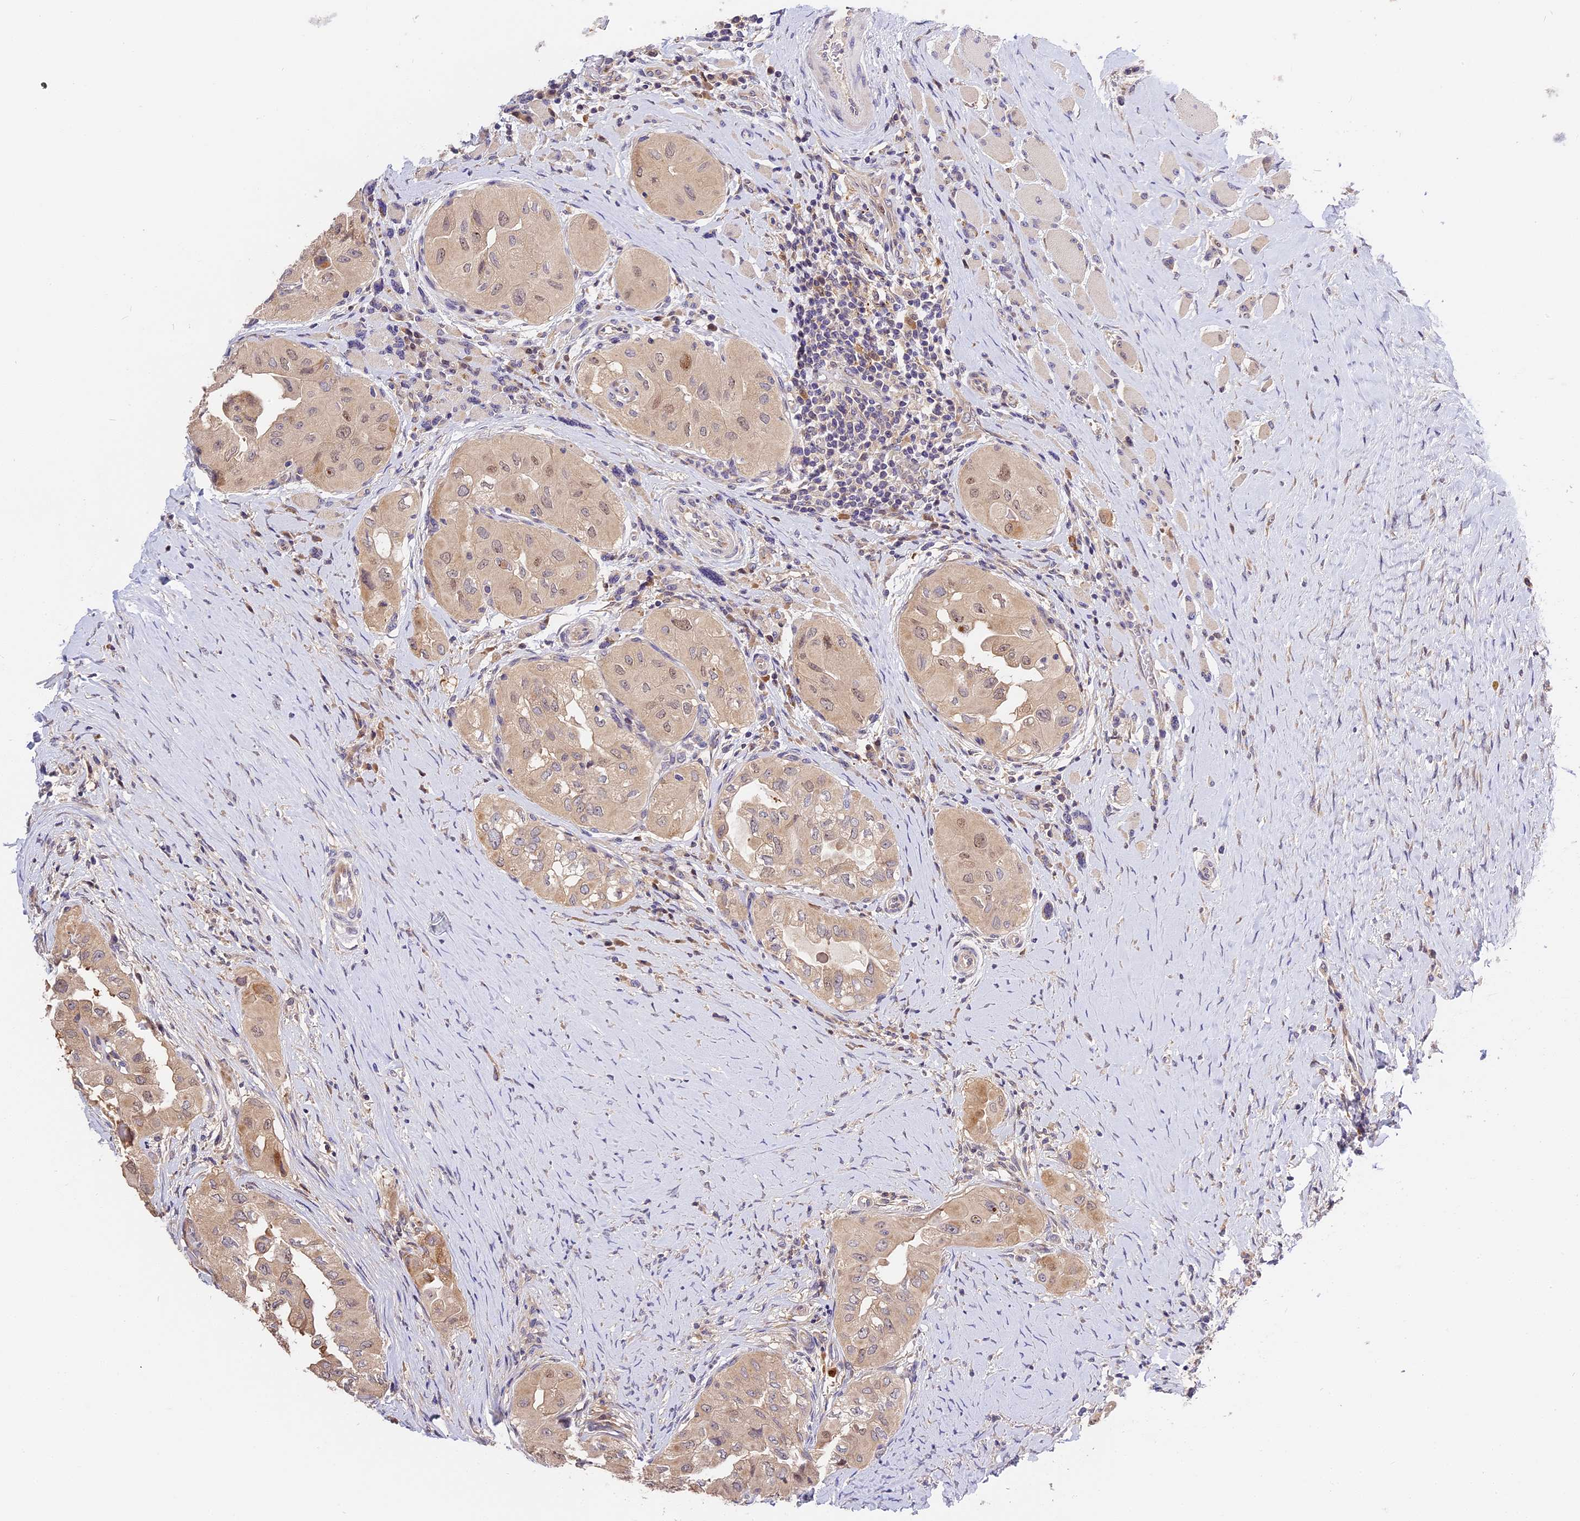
{"staining": {"intensity": "weak", "quantity": ">75%", "location": "cytoplasmic/membranous,nuclear"}, "tissue": "thyroid cancer", "cell_type": "Tumor cells", "image_type": "cancer", "snomed": [{"axis": "morphology", "description": "Papillary adenocarcinoma, NOS"}, {"axis": "topography", "description": "Thyroid gland"}], "caption": "Weak cytoplasmic/membranous and nuclear staining for a protein is present in approximately >75% of tumor cells of thyroid cancer using immunohistochemistry (IHC).", "gene": "BSCL2", "patient": {"sex": "female", "age": 59}}